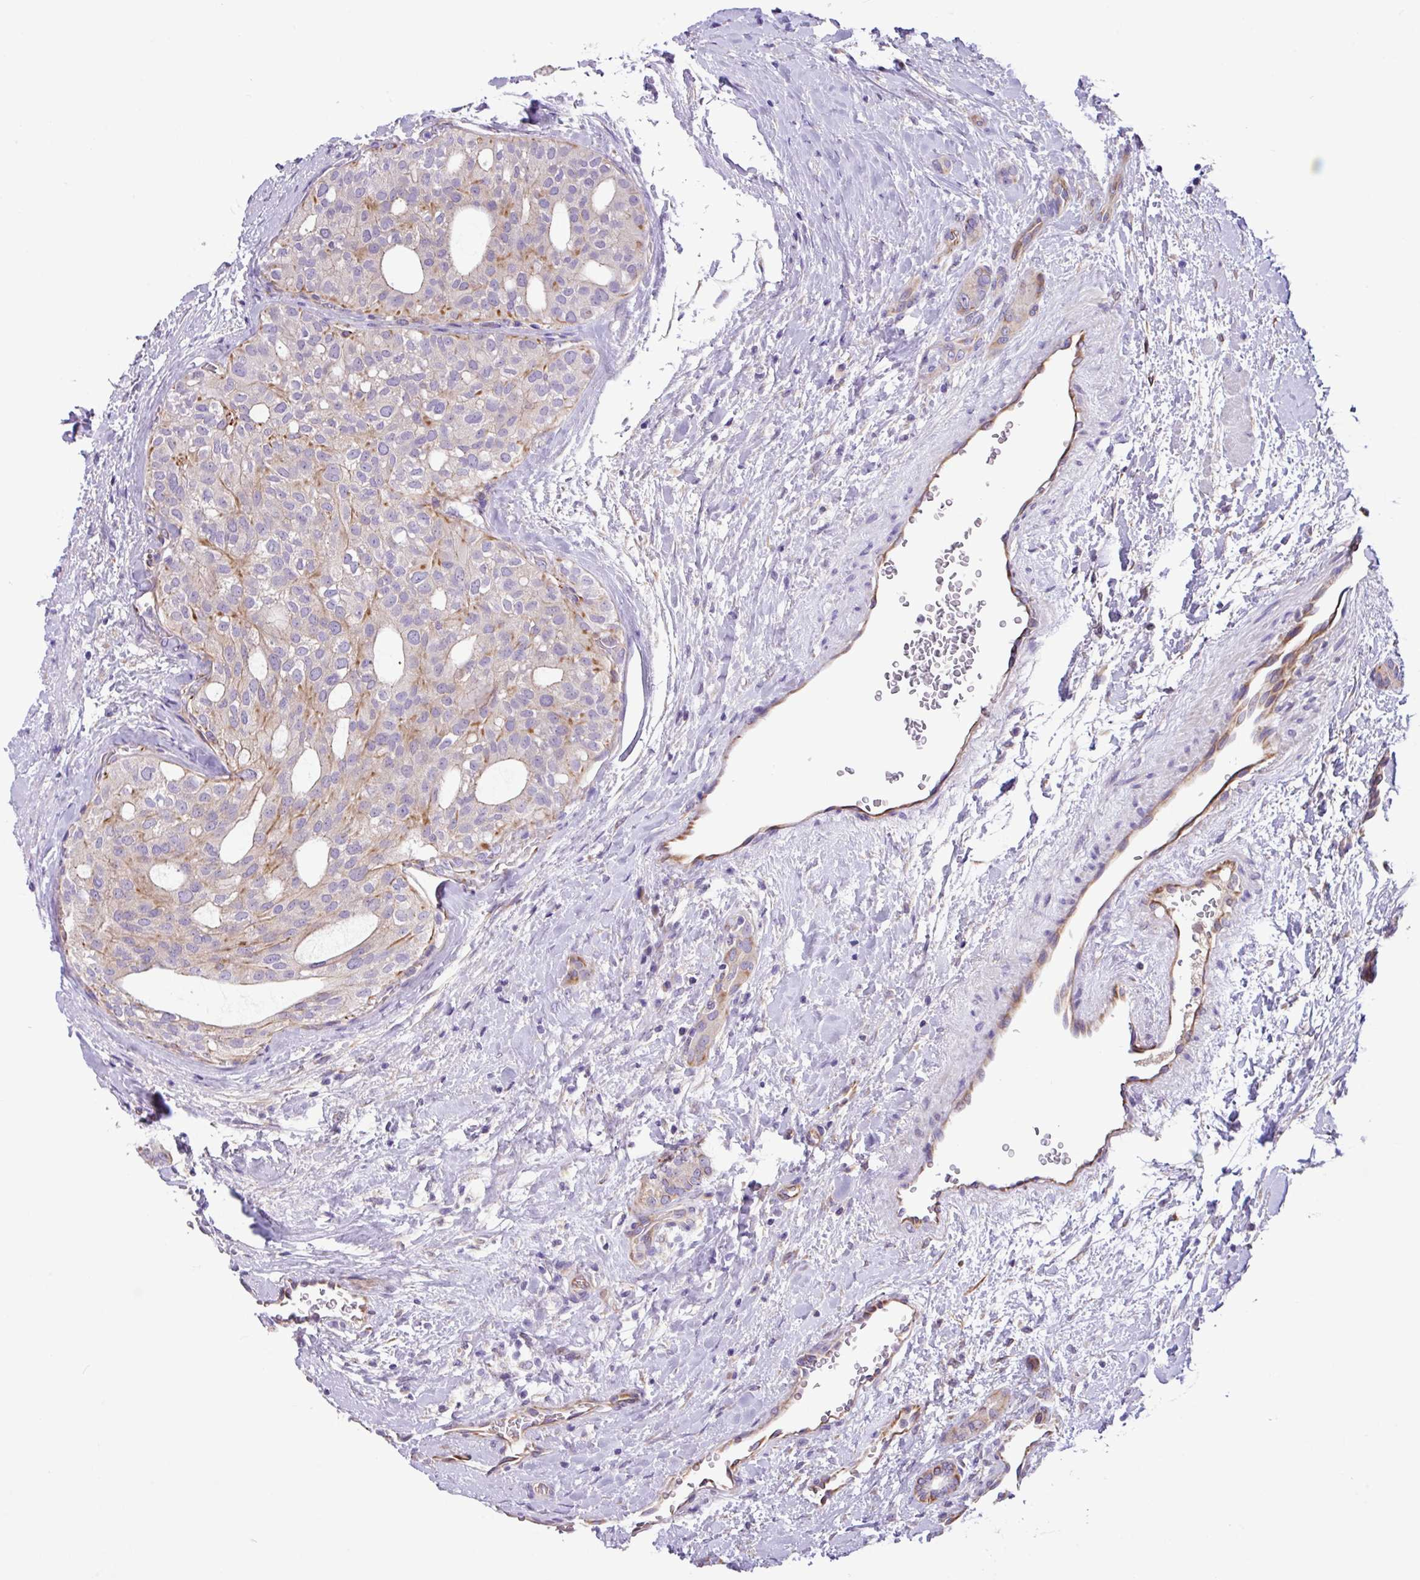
{"staining": {"intensity": "moderate", "quantity": "<25%", "location": "cytoplasmic/membranous"}, "tissue": "thyroid cancer", "cell_type": "Tumor cells", "image_type": "cancer", "snomed": [{"axis": "morphology", "description": "Follicular adenoma carcinoma, NOS"}, {"axis": "topography", "description": "Thyroid gland"}], "caption": "Thyroid cancer stained with a protein marker reveals moderate staining in tumor cells.", "gene": "MRM2", "patient": {"sex": "male", "age": 75}}